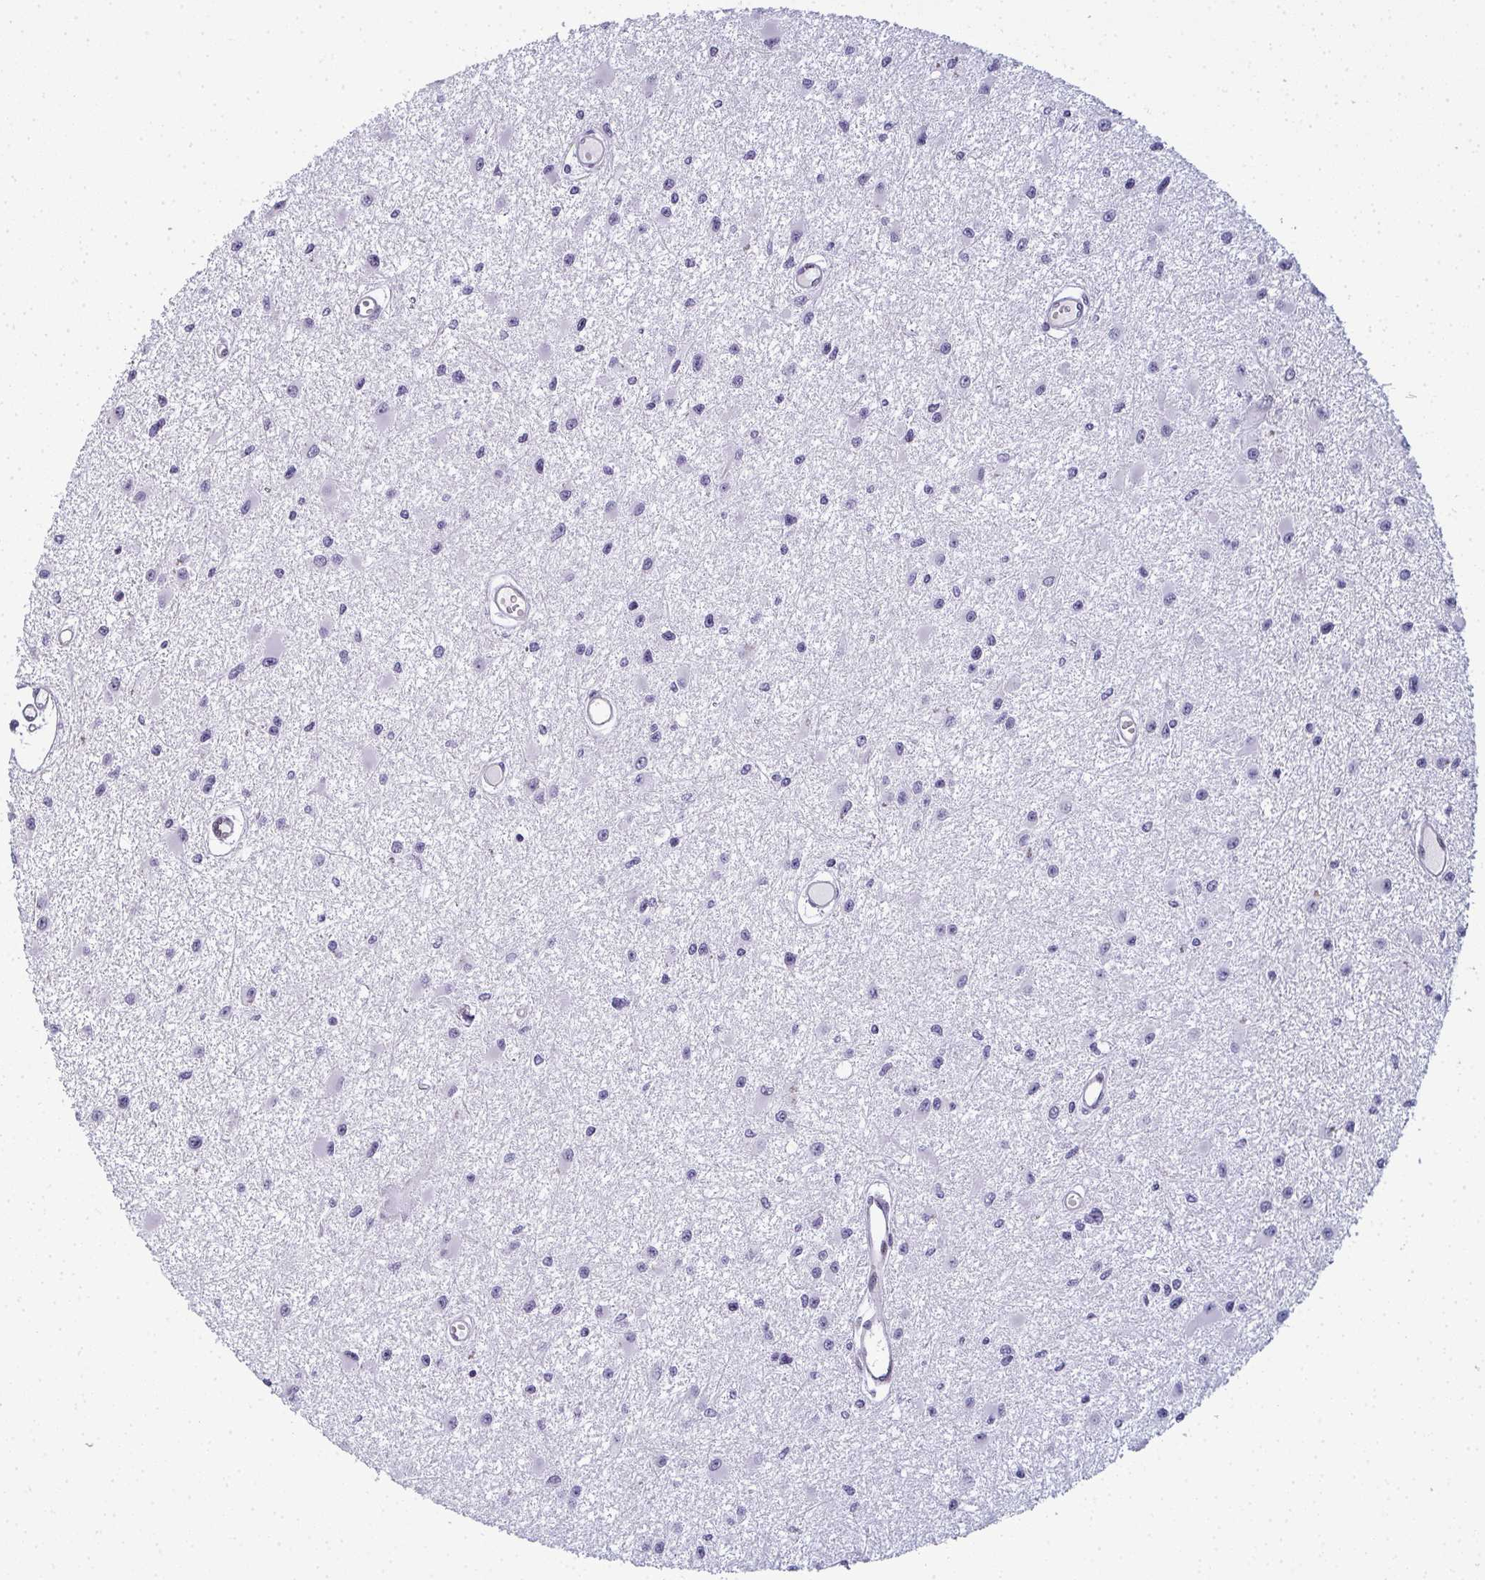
{"staining": {"intensity": "negative", "quantity": "none", "location": "none"}, "tissue": "glioma", "cell_type": "Tumor cells", "image_type": "cancer", "snomed": [{"axis": "morphology", "description": "Glioma, malignant, High grade"}, {"axis": "topography", "description": "Brain"}], "caption": "This histopathology image is of glioma stained with immunohistochemistry to label a protein in brown with the nuclei are counter-stained blue. There is no positivity in tumor cells.", "gene": "CDA", "patient": {"sex": "male", "age": 54}}